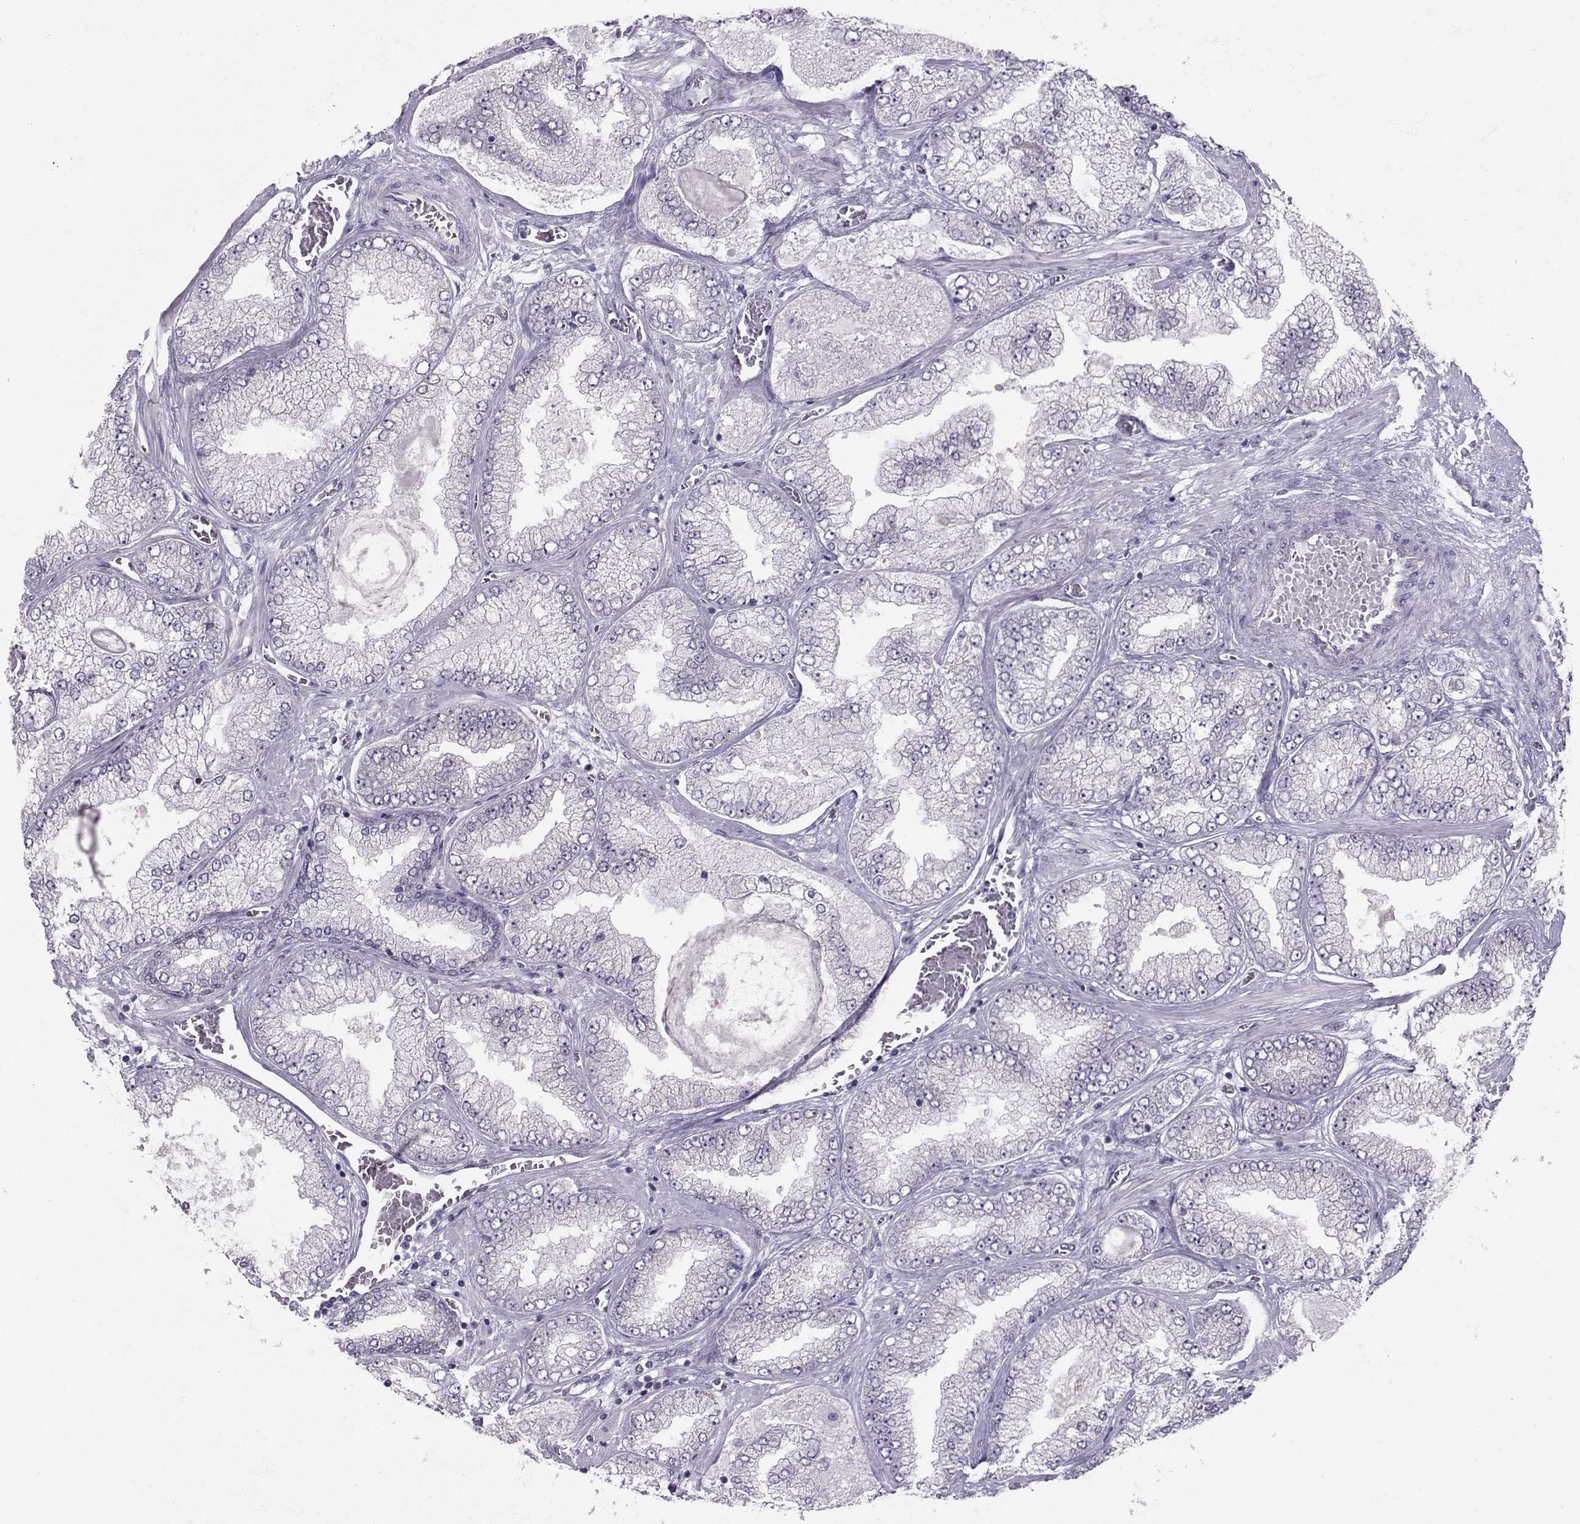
{"staining": {"intensity": "negative", "quantity": "none", "location": "none"}, "tissue": "prostate cancer", "cell_type": "Tumor cells", "image_type": "cancer", "snomed": [{"axis": "morphology", "description": "Adenocarcinoma, Low grade"}, {"axis": "topography", "description": "Prostate"}], "caption": "Immunohistochemistry micrograph of human prostate cancer (low-grade adenocarcinoma) stained for a protein (brown), which exhibits no staining in tumor cells. (DAB IHC visualized using brightfield microscopy, high magnification).", "gene": "DNAAF1", "patient": {"sex": "male", "age": 57}}